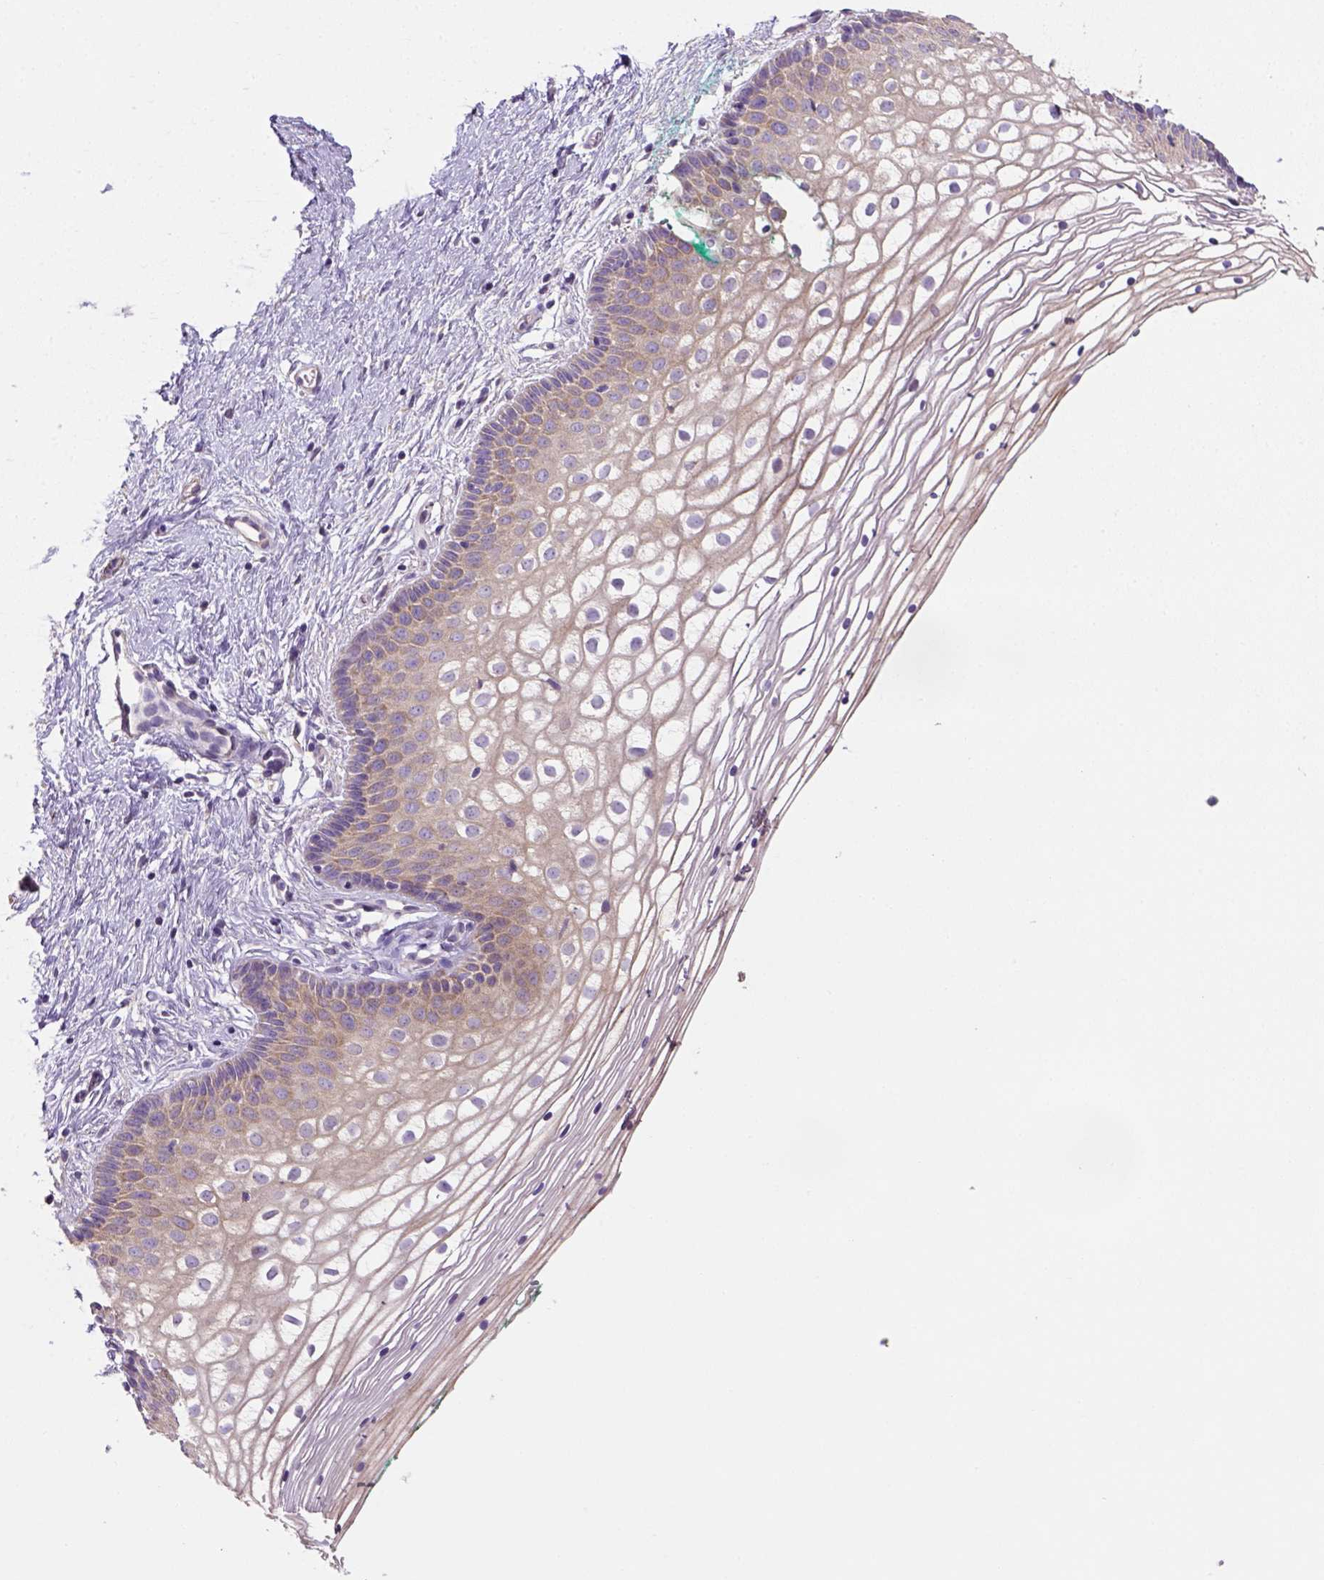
{"staining": {"intensity": "weak", "quantity": "<25%", "location": "cytoplasmic/membranous"}, "tissue": "vagina", "cell_type": "Squamous epithelial cells", "image_type": "normal", "snomed": [{"axis": "morphology", "description": "Normal tissue, NOS"}, {"axis": "topography", "description": "Vagina"}], "caption": "High magnification brightfield microscopy of normal vagina stained with DAB (3,3'-diaminobenzidine) (brown) and counterstained with hematoxylin (blue): squamous epithelial cells show no significant expression.", "gene": "HTRA1", "patient": {"sex": "female", "age": 36}}